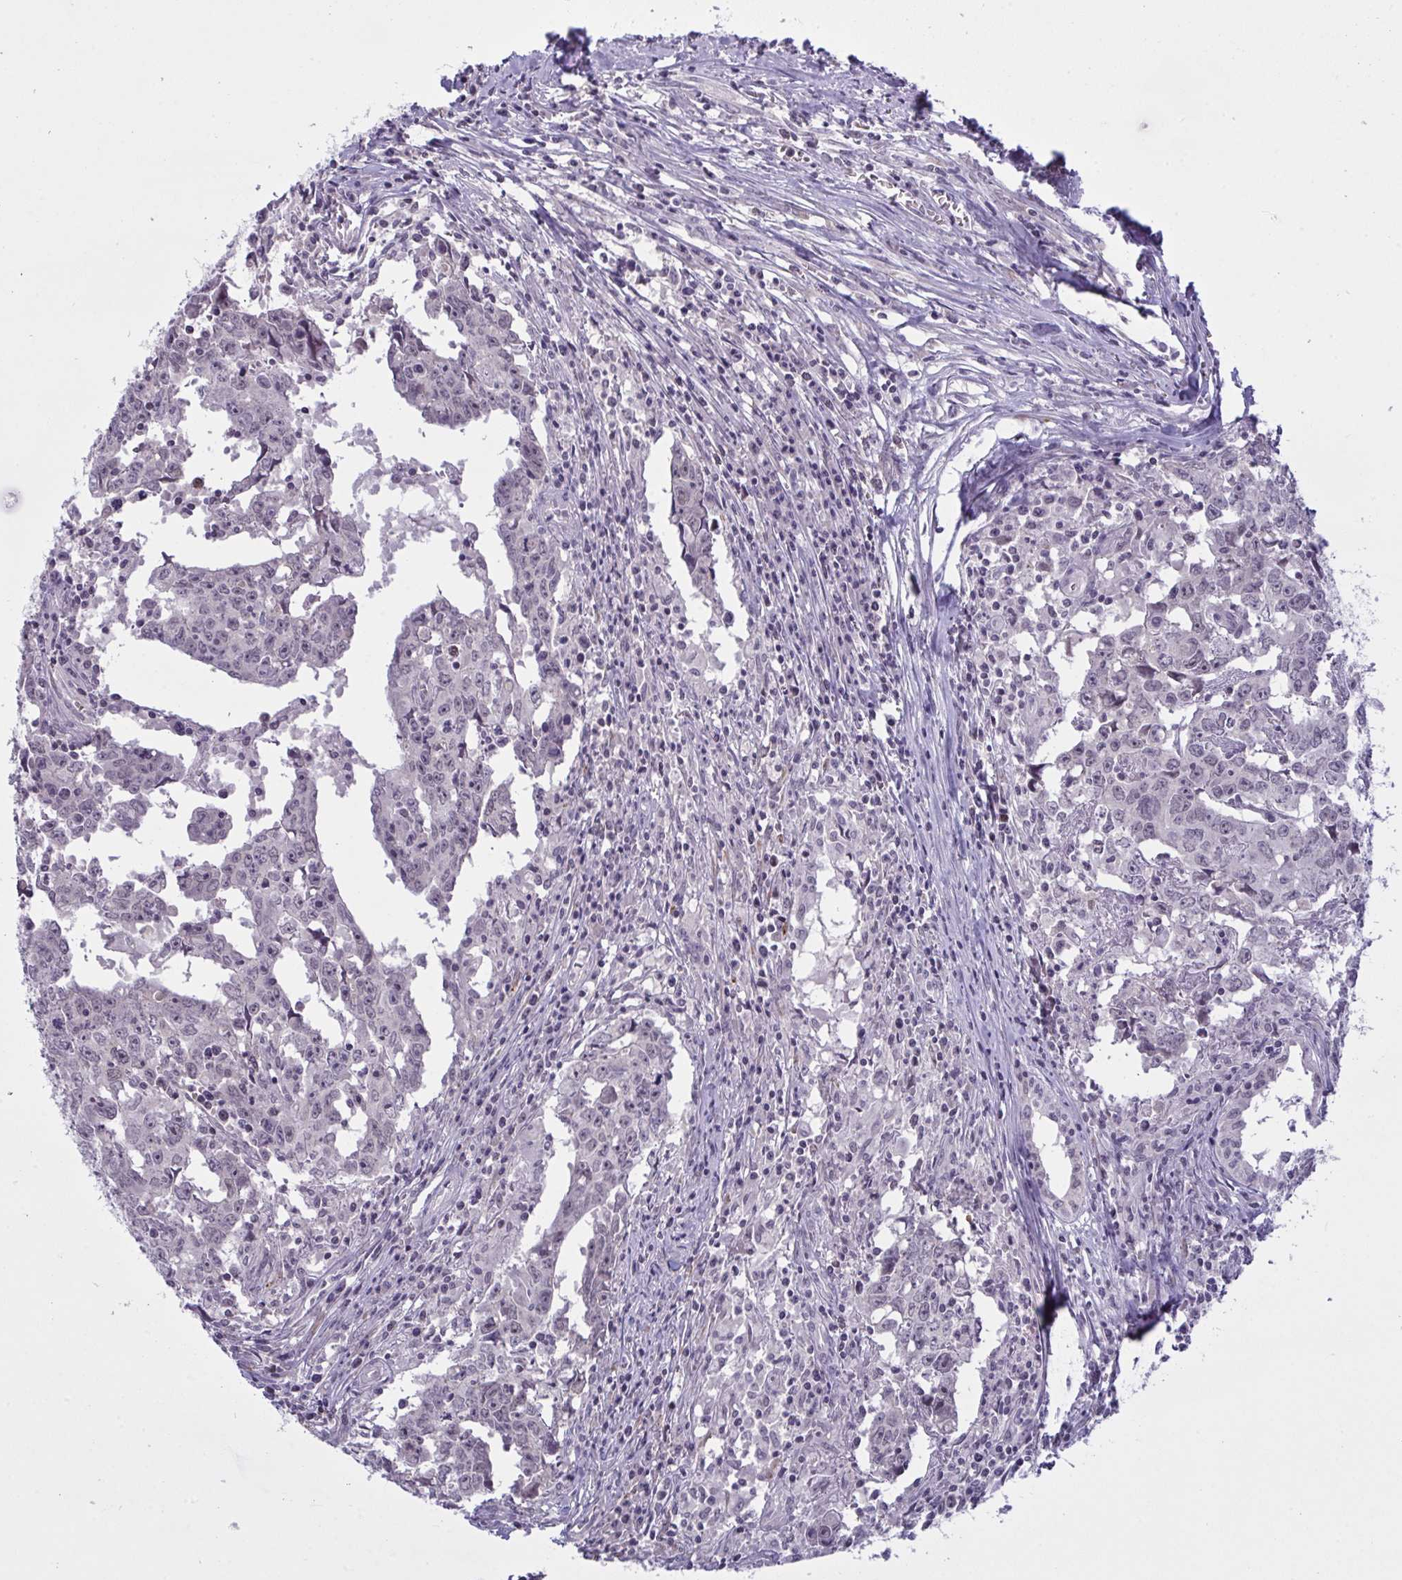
{"staining": {"intensity": "negative", "quantity": "none", "location": "none"}, "tissue": "testis cancer", "cell_type": "Tumor cells", "image_type": "cancer", "snomed": [{"axis": "morphology", "description": "Carcinoma, Embryonal, NOS"}, {"axis": "topography", "description": "Testis"}], "caption": "IHC histopathology image of neoplastic tissue: testis cancer stained with DAB reveals no significant protein staining in tumor cells.", "gene": "ZNF784", "patient": {"sex": "male", "age": 22}}